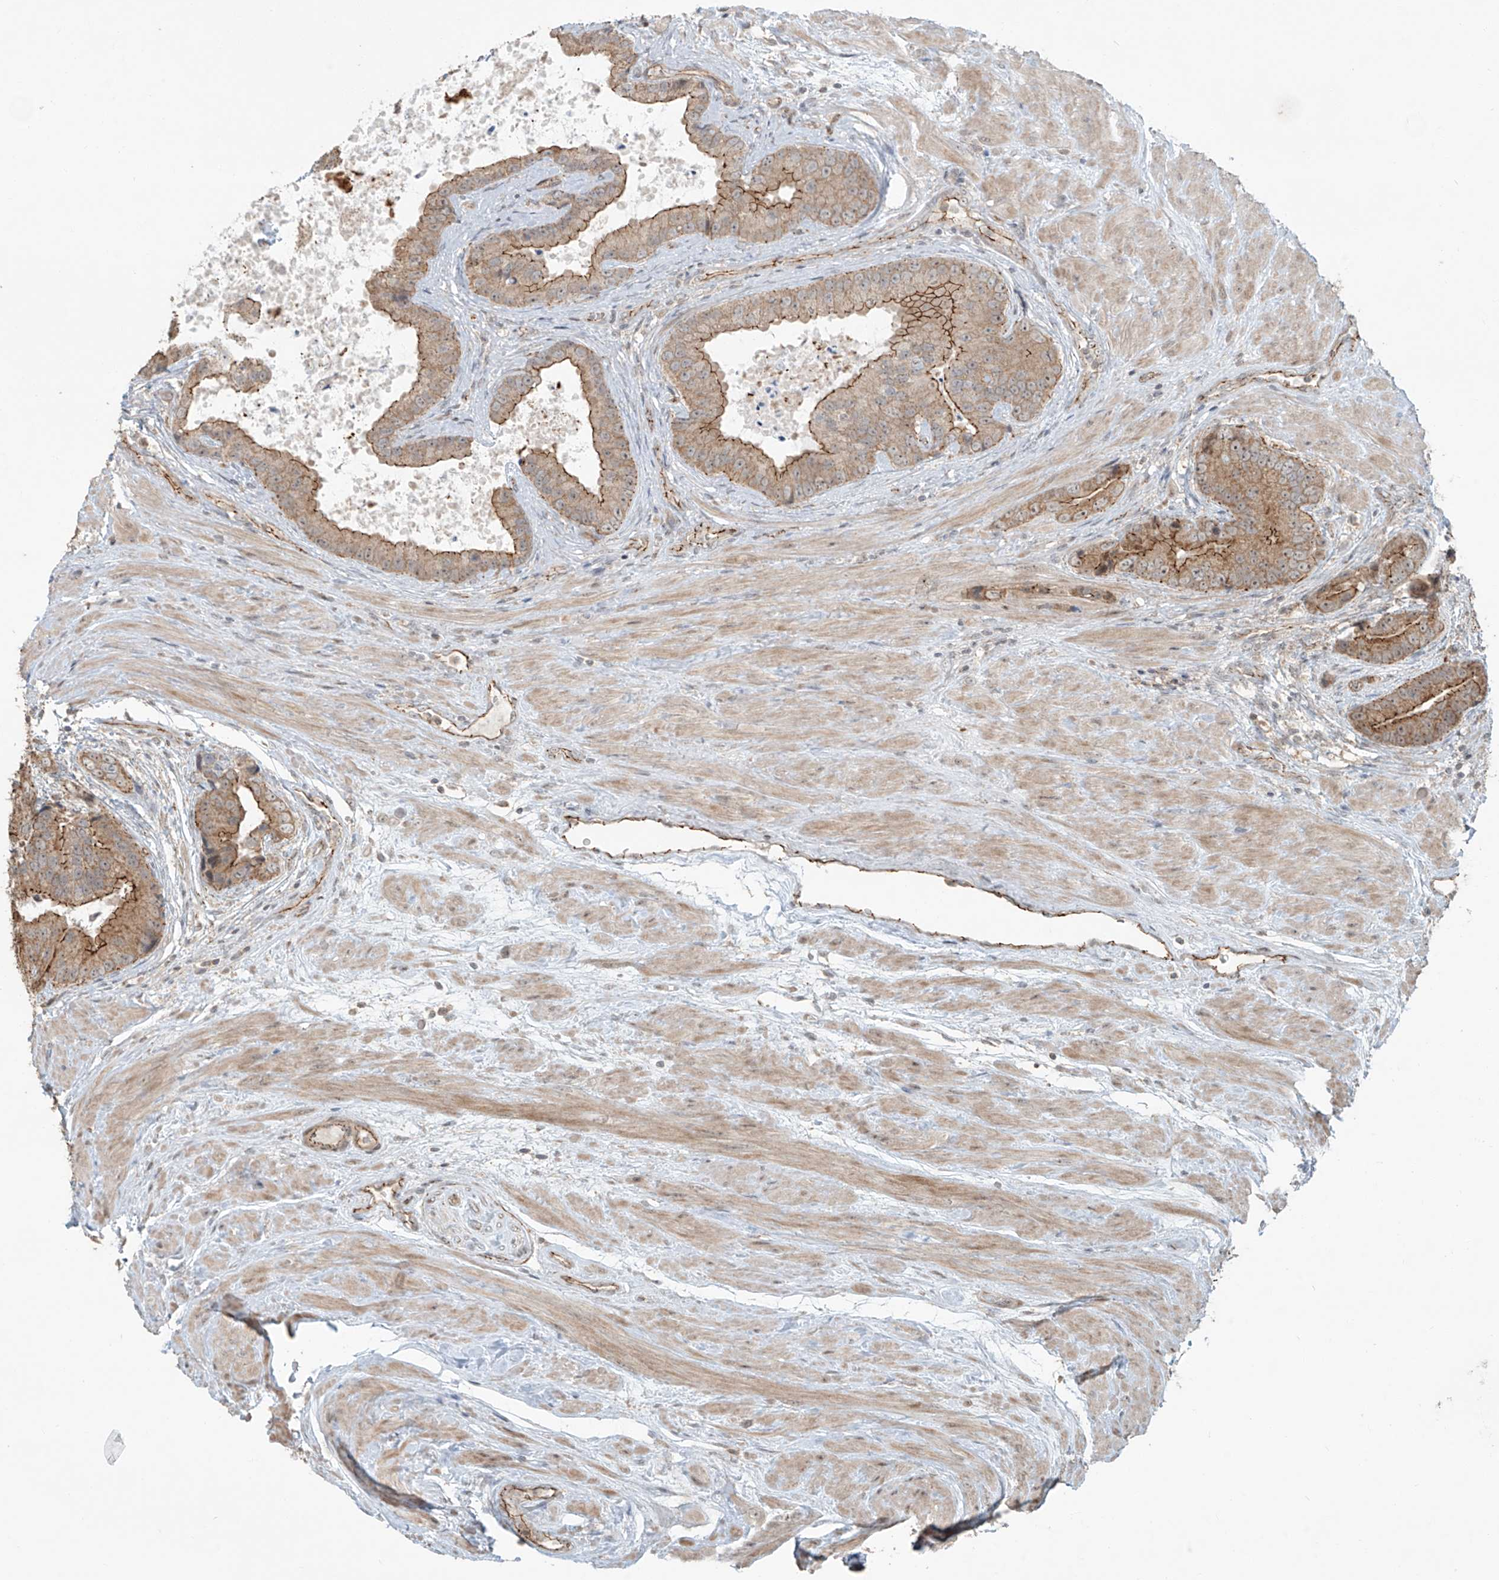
{"staining": {"intensity": "moderate", "quantity": ">75%", "location": "cytoplasmic/membranous"}, "tissue": "prostate cancer", "cell_type": "Tumor cells", "image_type": "cancer", "snomed": [{"axis": "morphology", "description": "Adenocarcinoma, High grade"}, {"axis": "topography", "description": "Prostate"}], "caption": "Immunohistochemical staining of prostate cancer exhibits moderate cytoplasmic/membranous protein staining in about >75% of tumor cells. (DAB IHC with brightfield microscopy, high magnification).", "gene": "ZNF16", "patient": {"sex": "male", "age": 70}}